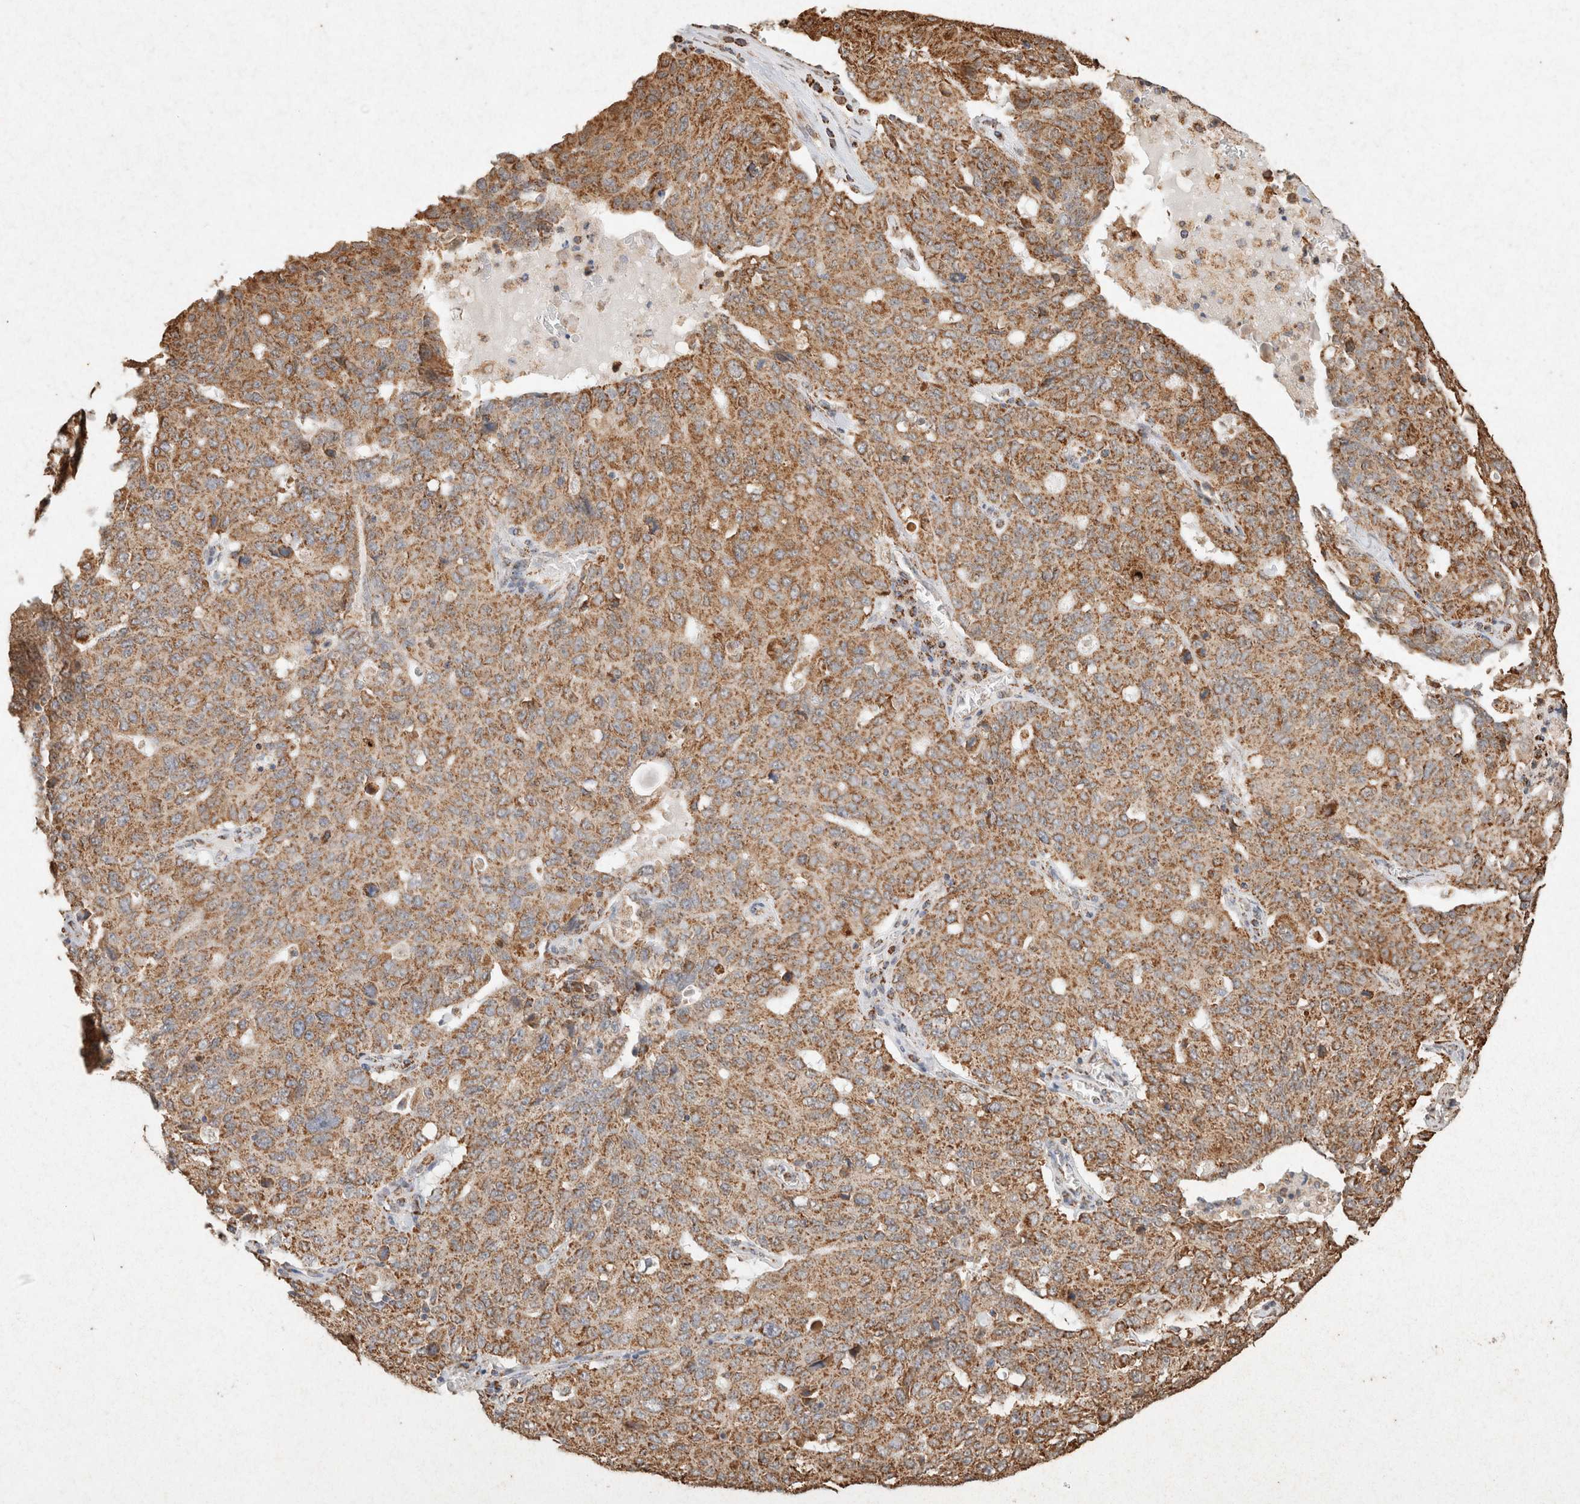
{"staining": {"intensity": "moderate", "quantity": ">75%", "location": "cytoplasmic/membranous"}, "tissue": "ovarian cancer", "cell_type": "Tumor cells", "image_type": "cancer", "snomed": [{"axis": "morphology", "description": "Carcinoma, endometroid"}, {"axis": "topography", "description": "Ovary"}], "caption": "An immunohistochemistry (IHC) histopathology image of tumor tissue is shown. Protein staining in brown labels moderate cytoplasmic/membranous positivity in ovarian endometroid carcinoma within tumor cells.", "gene": "SDC2", "patient": {"sex": "female", "age": 62}}